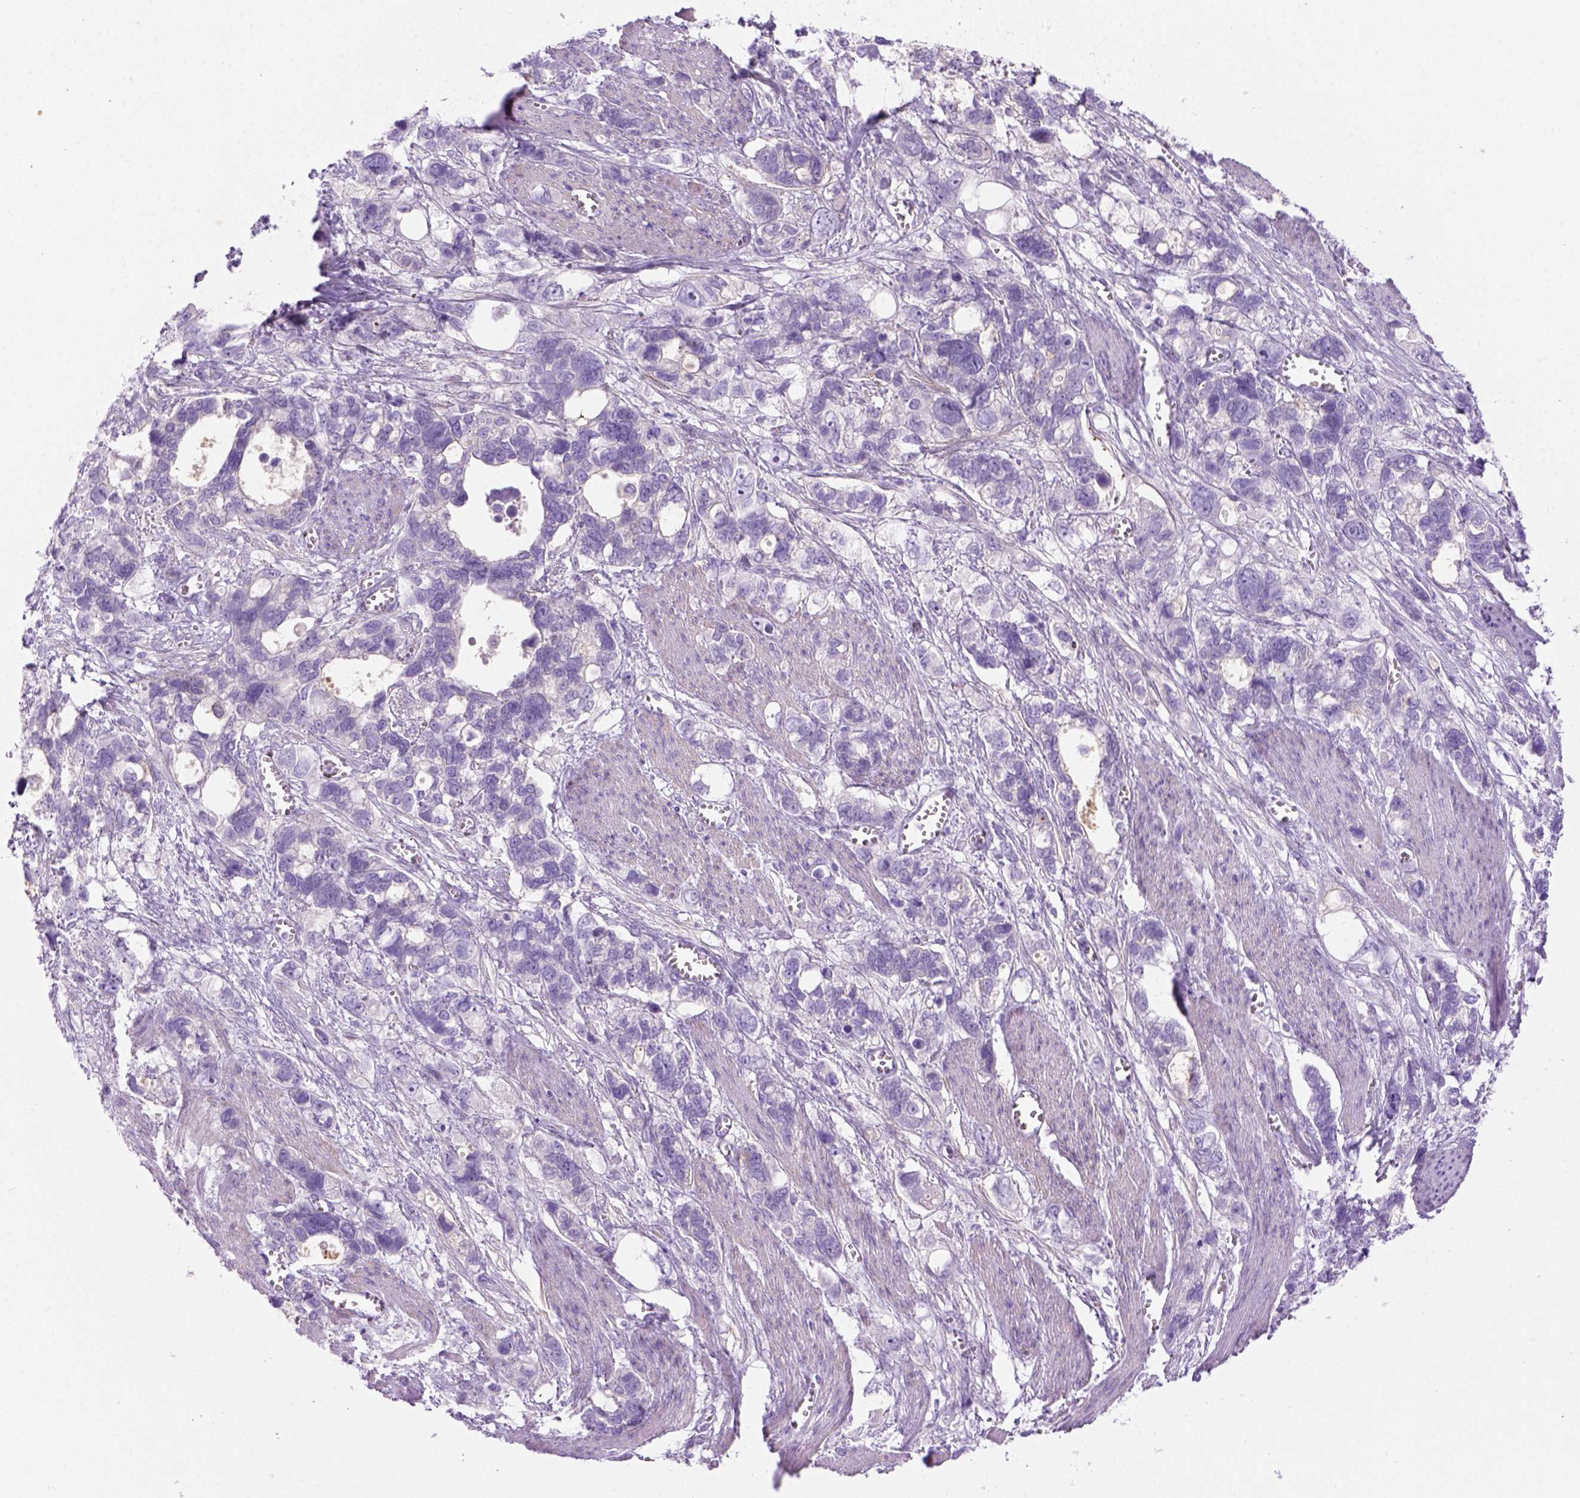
{"staining": {"intensity": "negative", "quantity": "none", "location": "none"}, "tissue": "stomach cancer", "cell_type": "Tumor cells", "image_type": "cancer", "snomed": [{"axis": "morphology", "description": "Adenocarcinoma, NOS"}, {"axis": "topography", "description": "Stomach, upper"}], "caption": "Human stomach cancer stained for a protein using immunohistochemistry (IHC) shows no expression in tumor cells.", "gene": "DNAH11", "patient": {"sex": "female", "age": 81}}